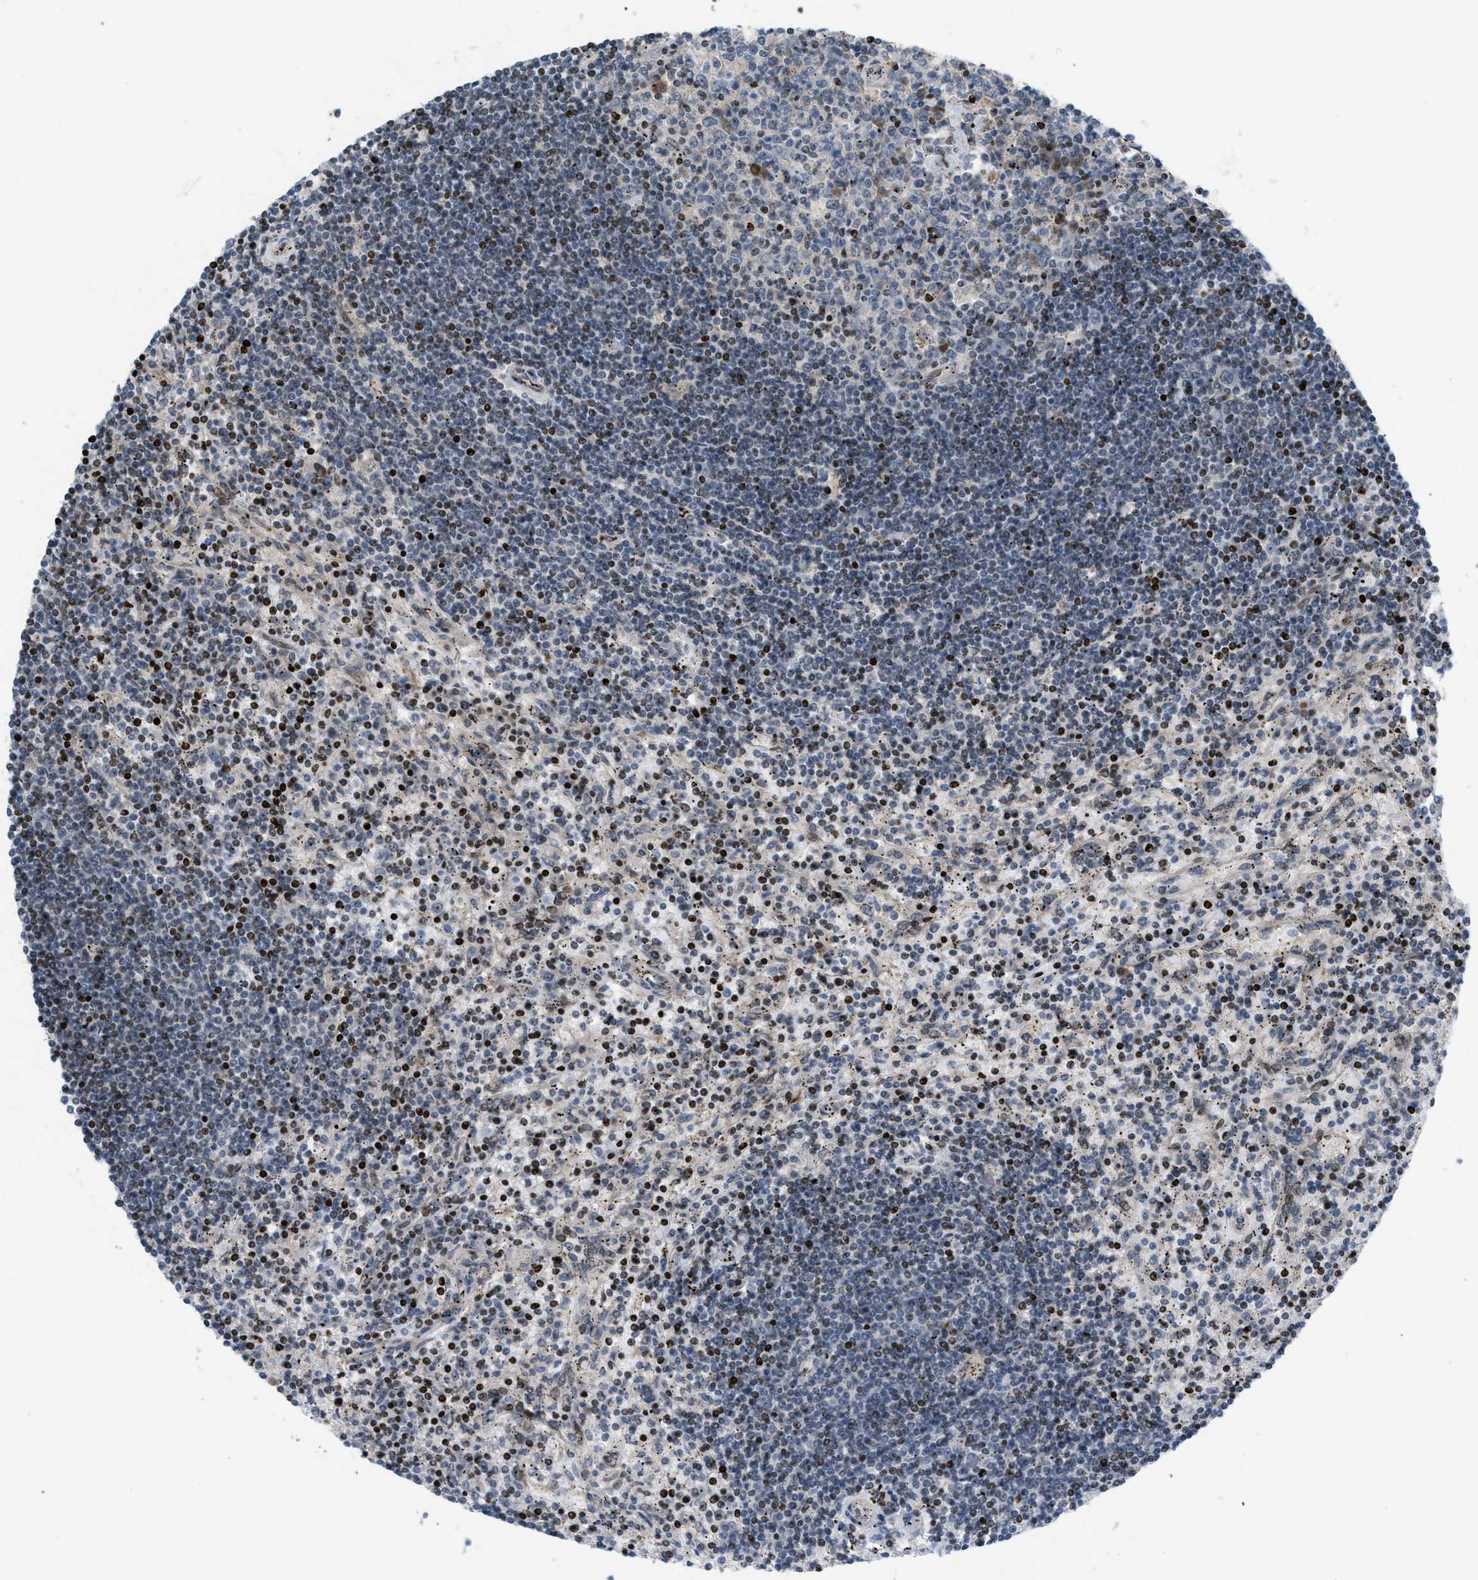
{"staining": {"intensity": "negative", "quantity": "none", "location": "none"}, "tissue": "lymphoma", "cell_type": "Tumor cells", "image_type": "cancer", "snomed": [{"axis": "morphology", "description": "Malignant lymphoma, non-Hodgkin's type, Low grade"}, {"axis": "topography", "description": "Spleen"}], "caption": "Tumor cells are negative for protein expression in human low-grade malignant lymphoma, non-Hodgkin's type.", "gene": "ZNF276", "patient": {"sex": "male", "age": 76}}